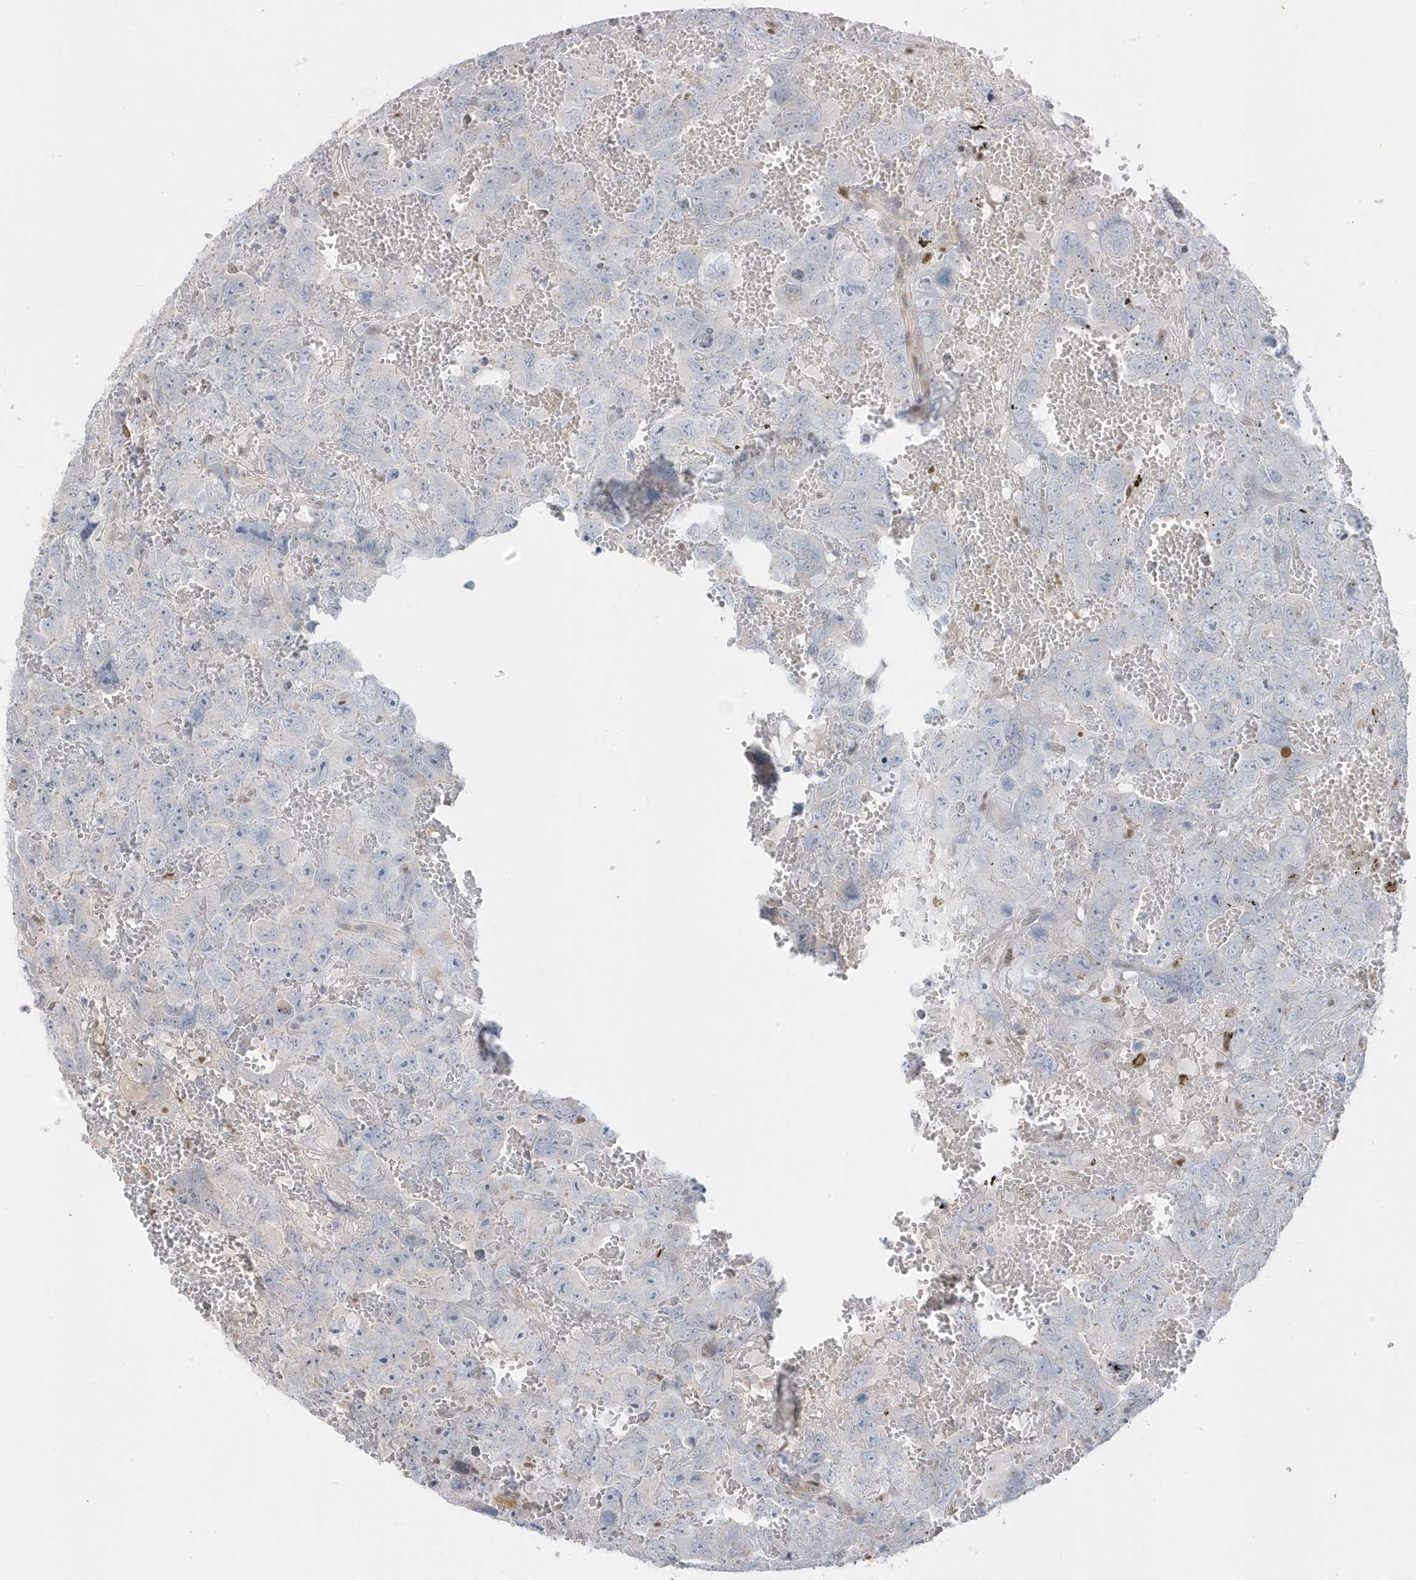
{"staining": {"intensity": "negative", "quantity": "none", "location": "none"}, "tissue": "testis cancer", "cell_type": "Tumor cells", "image_type": "cancer", "snomed": [{"axis": "morphology", "description": "Carcinoma, Embryonal, NOS"}, {"axis": "topography", "description": "Testis"}], "caption": "Immunohistochemistry of testis cancer displays no positivity in tumor cells. (Stains: DAB (3,3'-diaminobenzidine) IHC with hematoxylin counter stain, Microscopy: brightfield microscopy at high magnification).", "gene": "GTPBP6", "patient": {"sex": "male", "age": 45}}